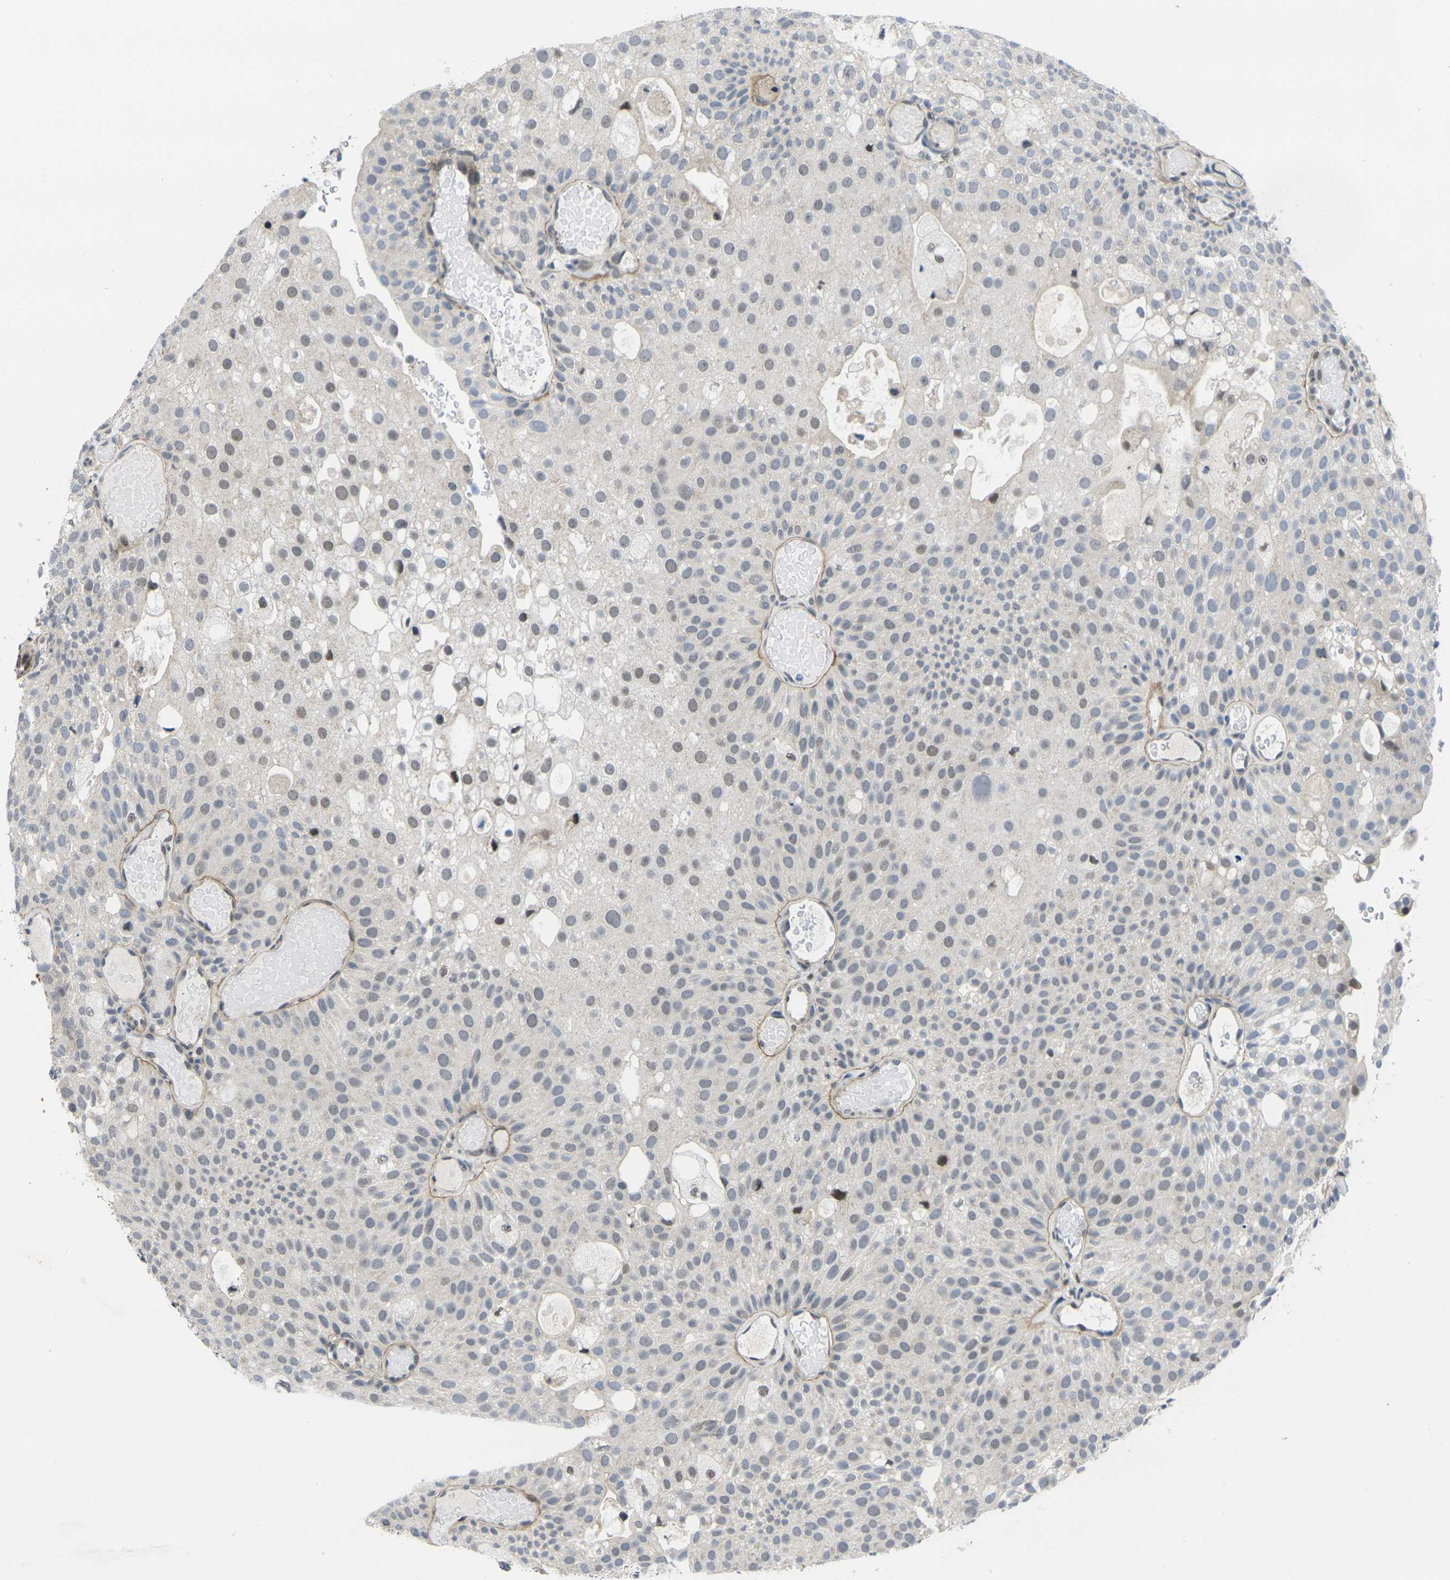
{"staining": {"intensity": "weak", "quantity": "<25%", "location": "nuclear"}, "tissue": "urothelial cancer", "cell_type": "Tumor cells", "image_type": "cancer", "snomed": [{"axis": "morphology", "description": "Urothelial carcinoma, Low grade"}, {"axis": "topography", "description": "Urinary bladder"}], "caption": "This is an immunohistochemistry photomicrograph of human urothelial carcinoma (low-grade). There is no positivity in tumor cells.", "gene": "RBM7", "patient": {"sex": "male", "age": 78}}